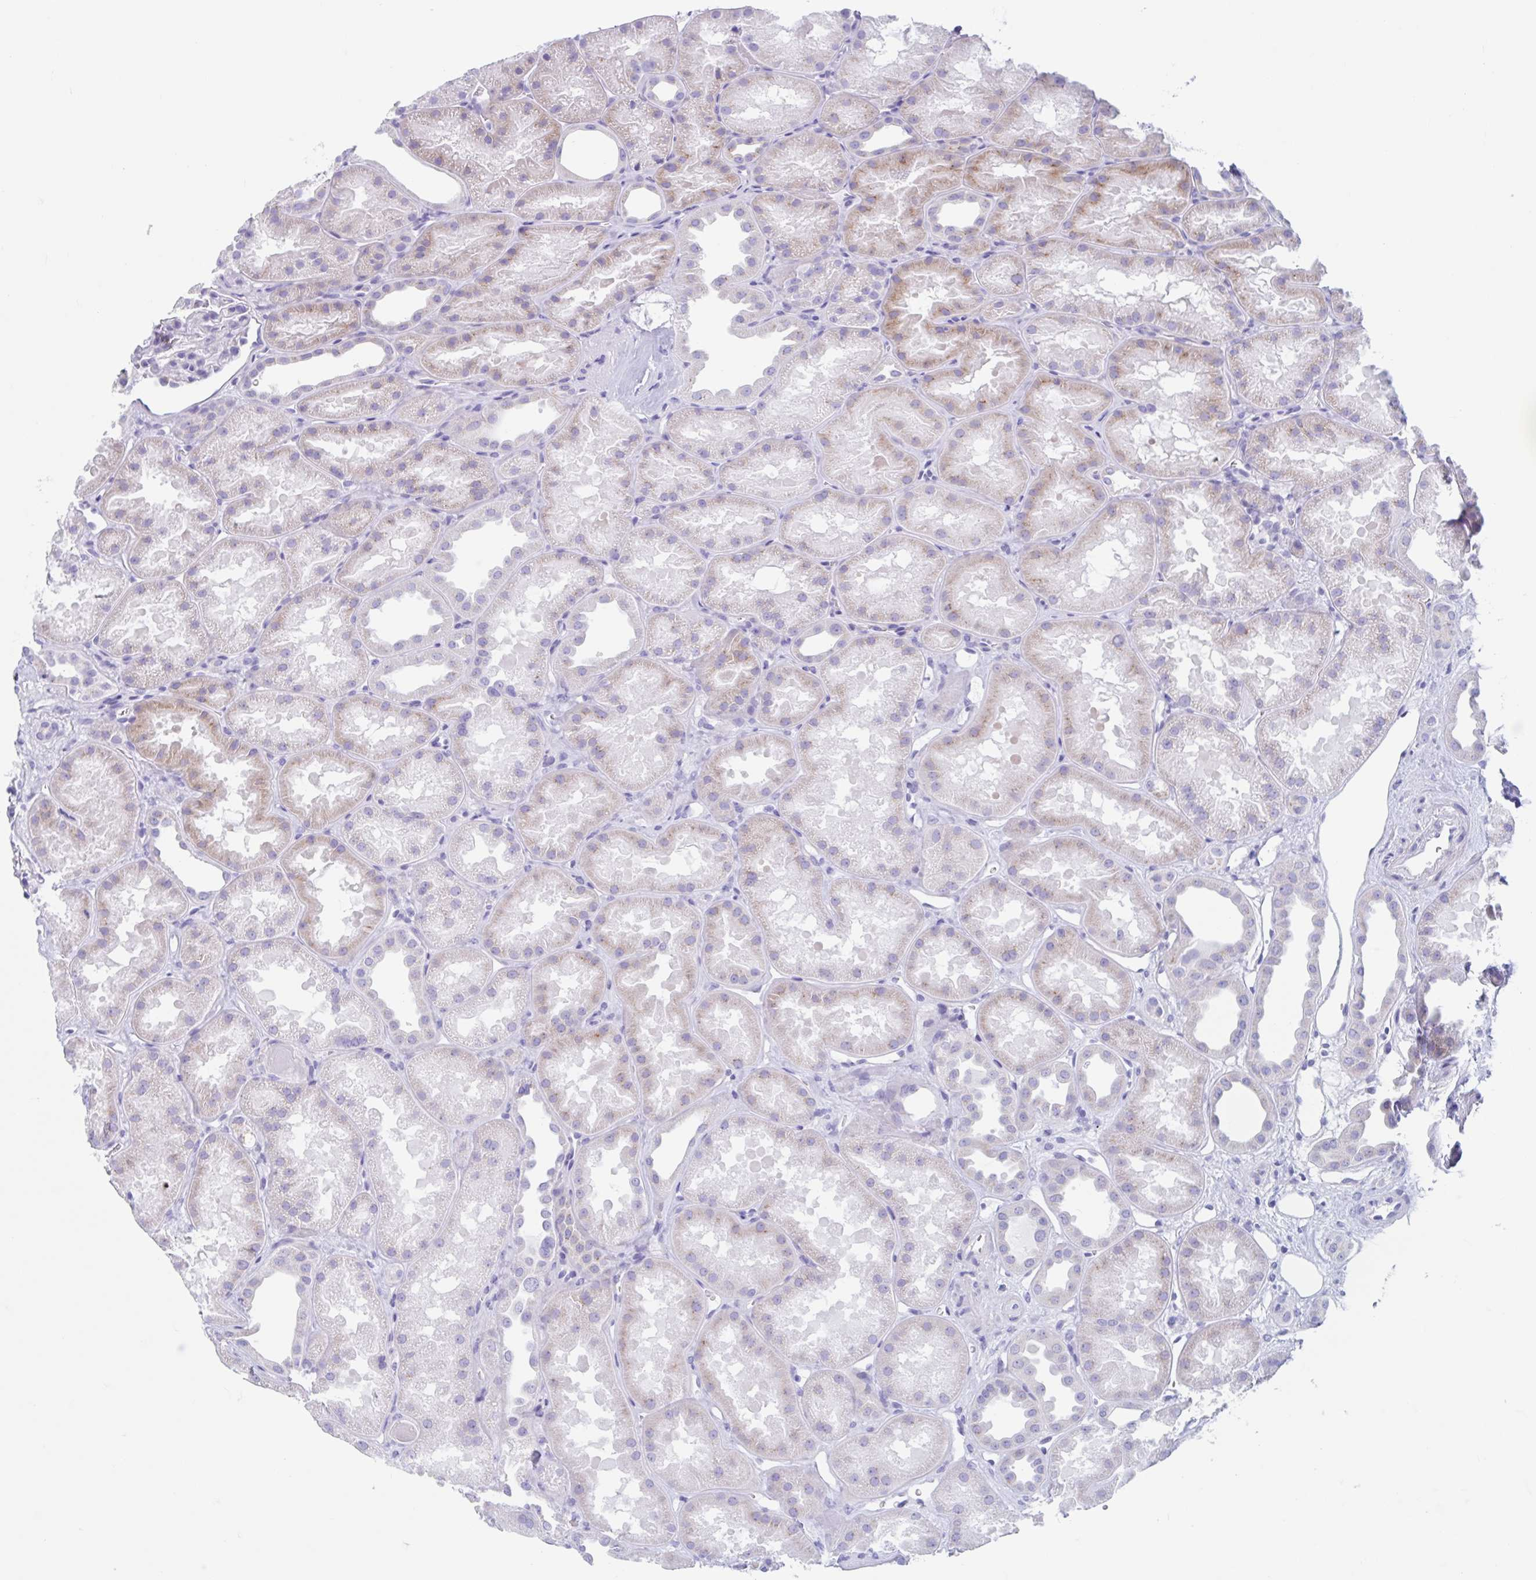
{"staining": {"intensity": "negative", "quantity": "none", "location": "none"}, "tissue": "kidney", "cell_type": "Cells in glomeruli", "image_type": "normal", "snomed": [{"axis": "morphology", "description": "Normal tissue, NOS"}, {"axis": "topography", "description": "Kidney"}], "caption": "Immunohistochemistry (IHC) photomicrograph of normal kidney: kidney stained with DAB (3,3'-diaminobenzidine) shows no significant protein positivity in cells in glomeruli. The staining is performed using DAB brown chromogen with nuclei counter-stained in using hematoxylin.", "gene": "CPTP", "patient": {"sex": "male", "age": 61}}